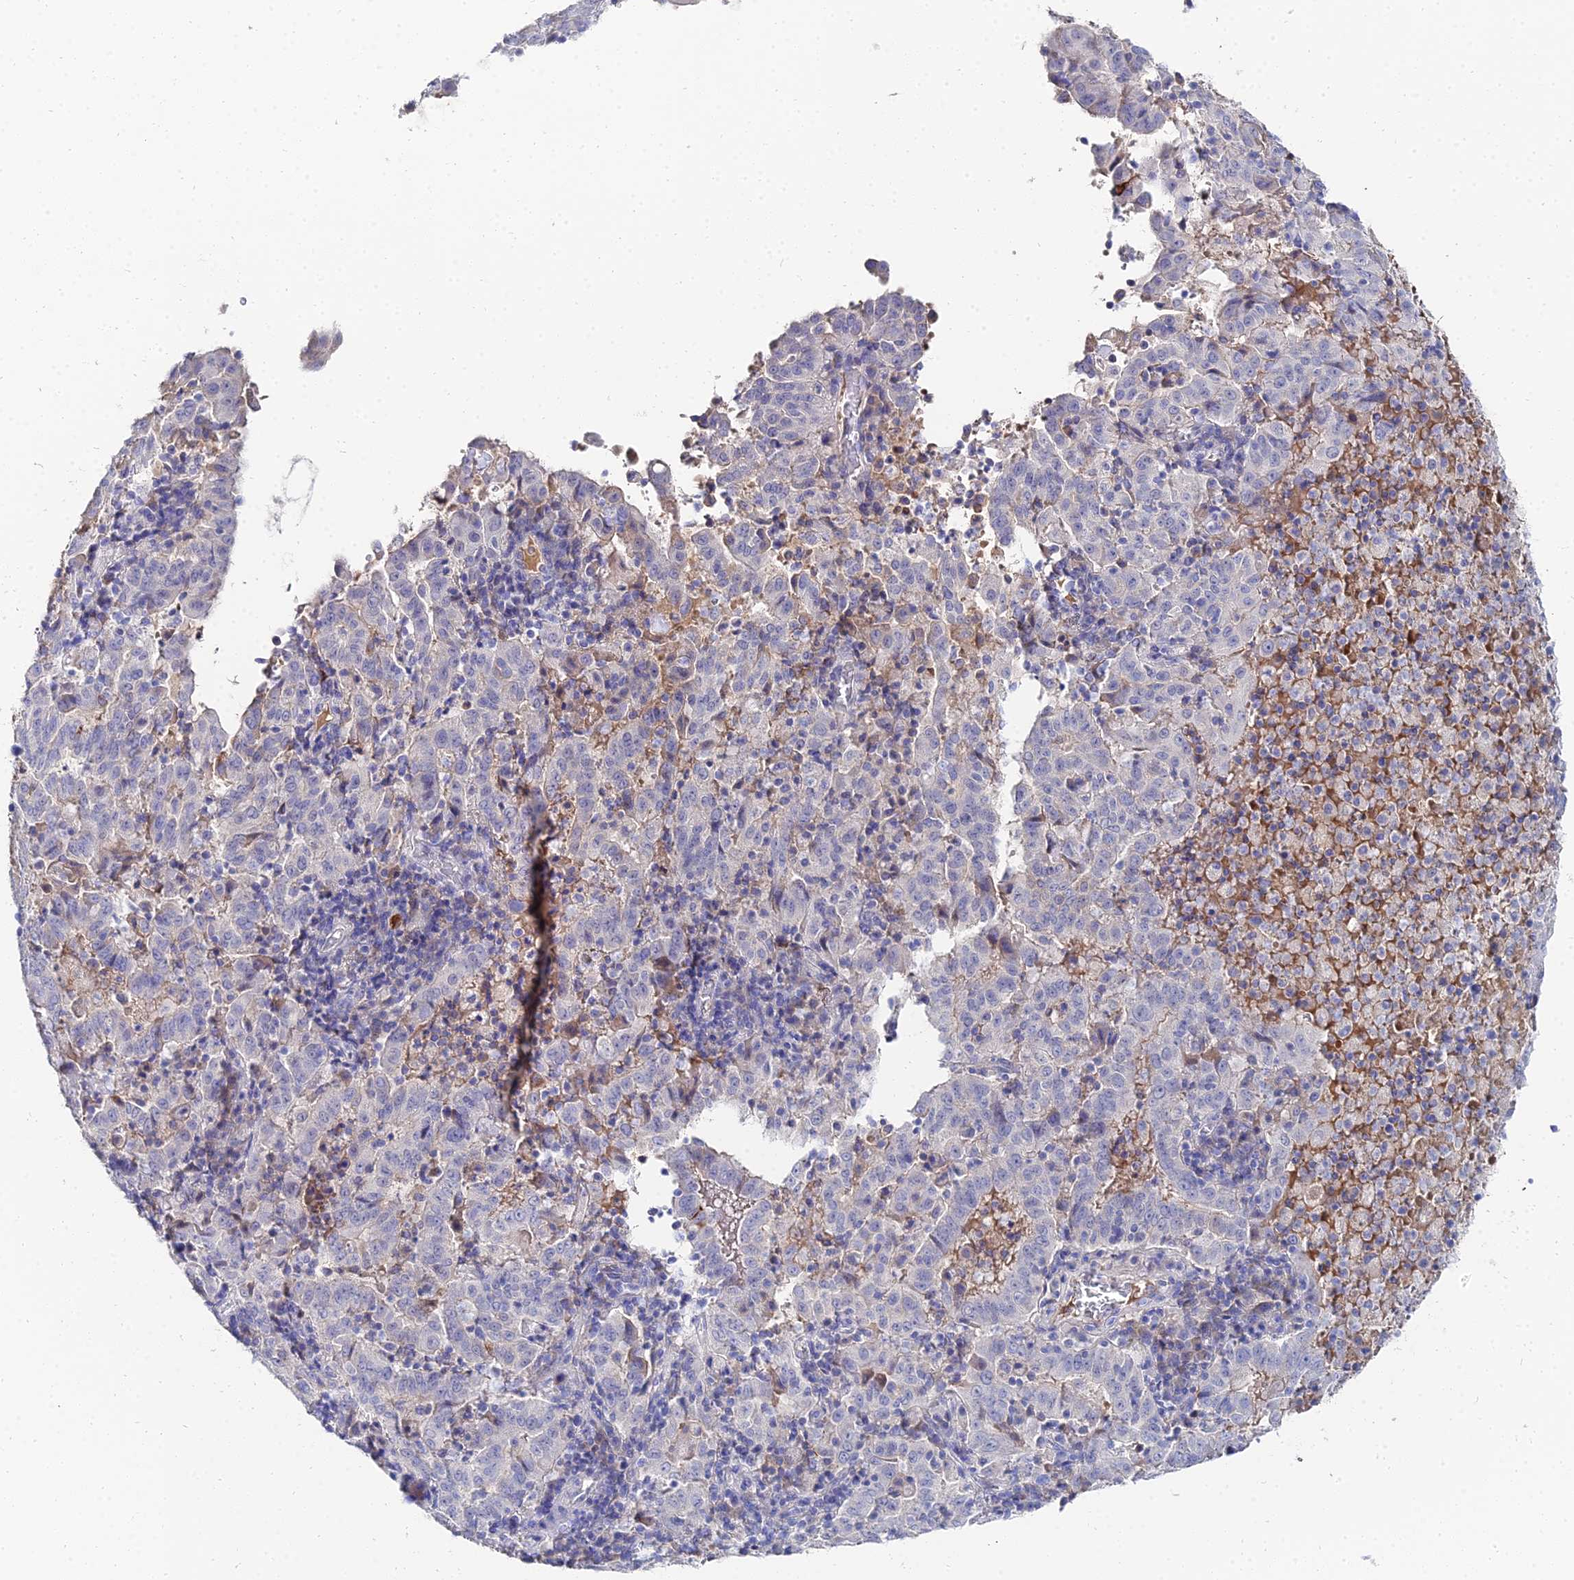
{"staining": {"intensity": "negative", "quantity": "none", "location": "none"}, "tissue": "pancreatic cancer", "cell_type": "Tumor cells", "image_type": "cancer", "snomed": [{"axis": "morphology", "description": "Adenocarcinoma, NOS"}, {"axis": "topography", "description": "Pancreas"}], "caption": "Immunohistochemistry micrograph of neoplastic tissue: human pancreatic adenocarcinoma stained with DAB (3,3'-diaminobenzidine) exhibits no significant protein staining in tumor cells. (DAB immunohistochemistry (IHC) visualized using brightfield microscopy, high magnification).", "gene": "KRT17", "patient": {"sex": "male", "age": 63}}